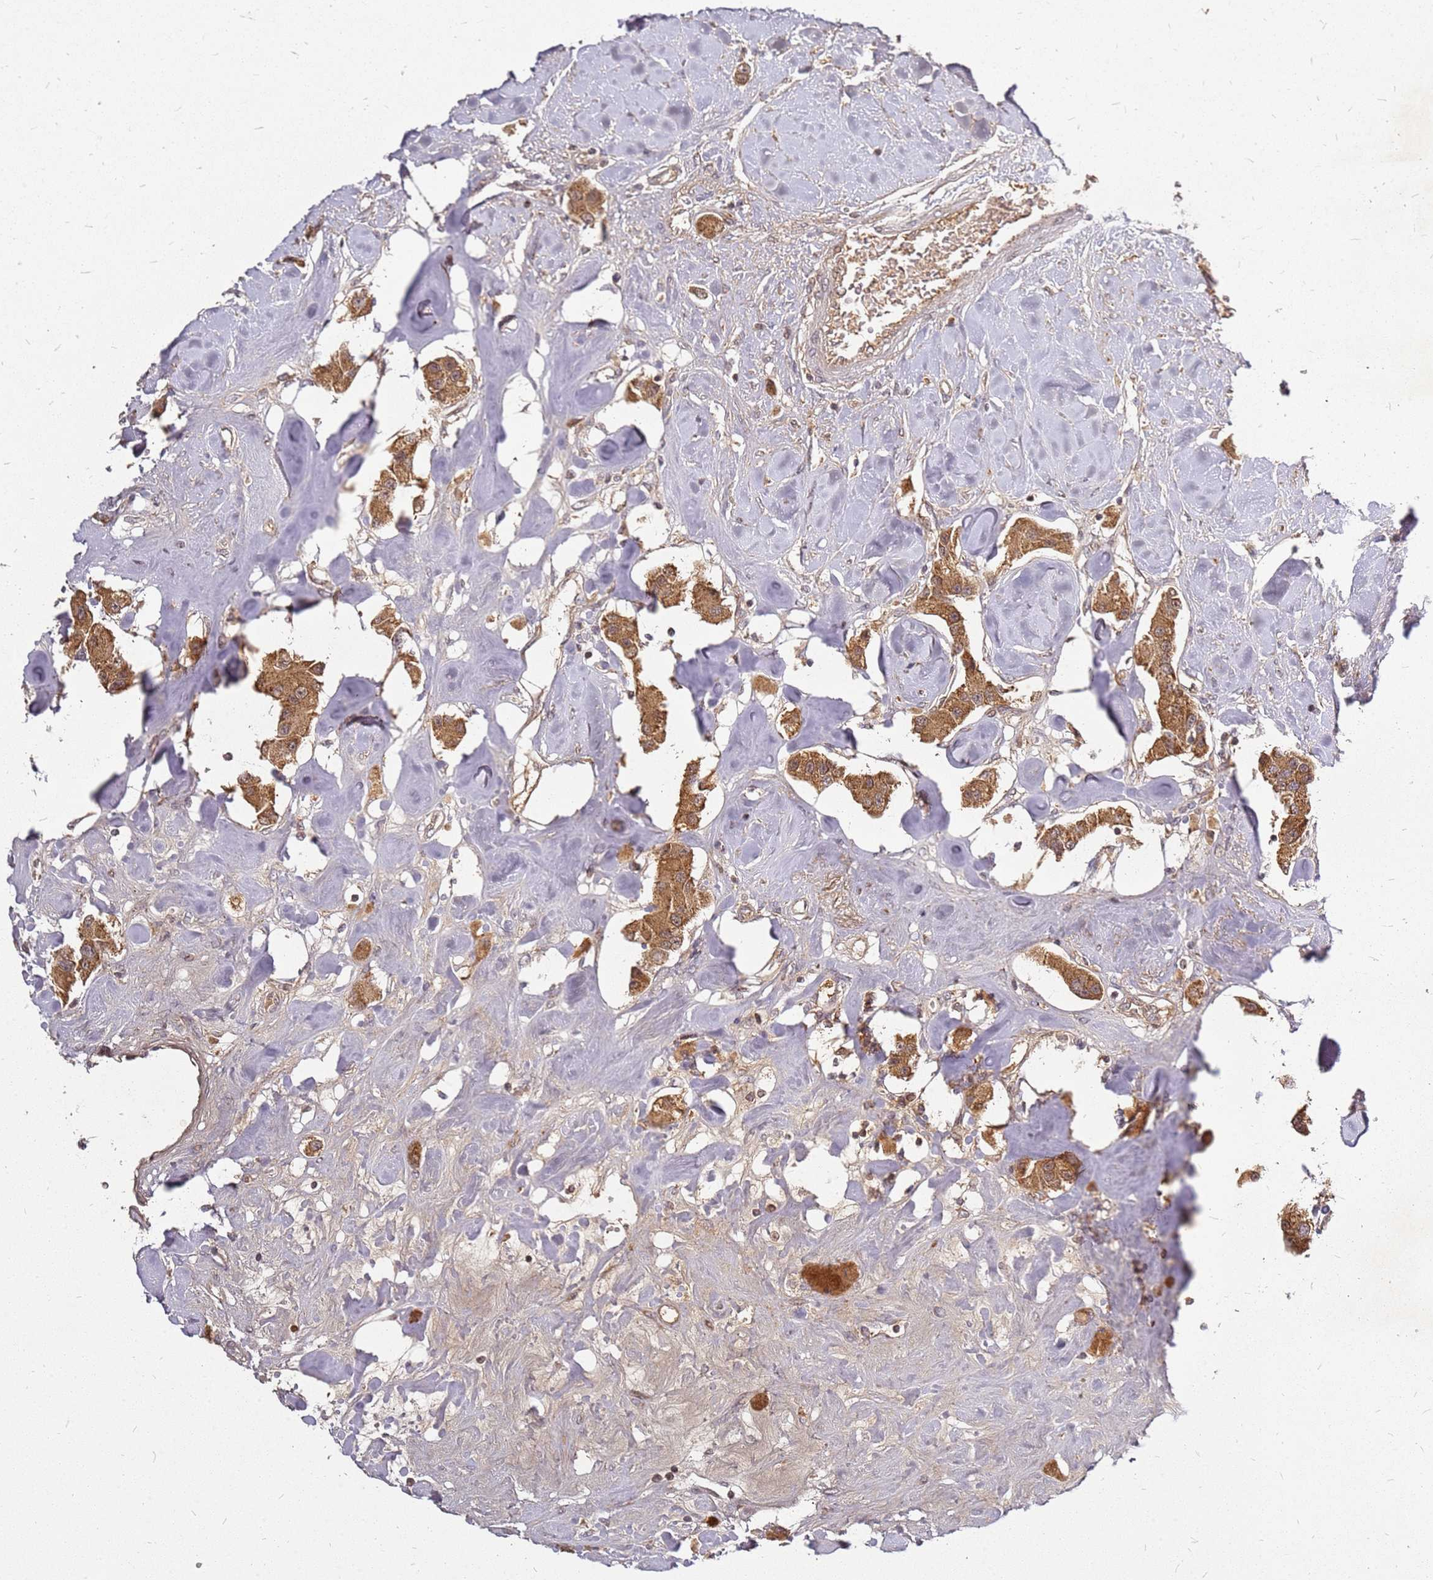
{"staining": {"intensity": "moderate", "quantity": ">75%", "location": "cytoplasmic/membranous"}, "tissue": "carcinoid", "cell_type": "Tumor cells", "image_type": "cancer", "snomed": [{"axis": "morphology", "description": "Carcinoid, malignant, NOS"}, {"axis": "topography", "description": "Pancreas"}], "caption": "Carcinoid (malignant) tissue demonstrates moderate cytoplasmic/membranous positivity in about >75% of tumor cells, visualized by immunohistochemistry.", "gene": "CCDC159", "patient": {"sex": "male", "age": 41}}